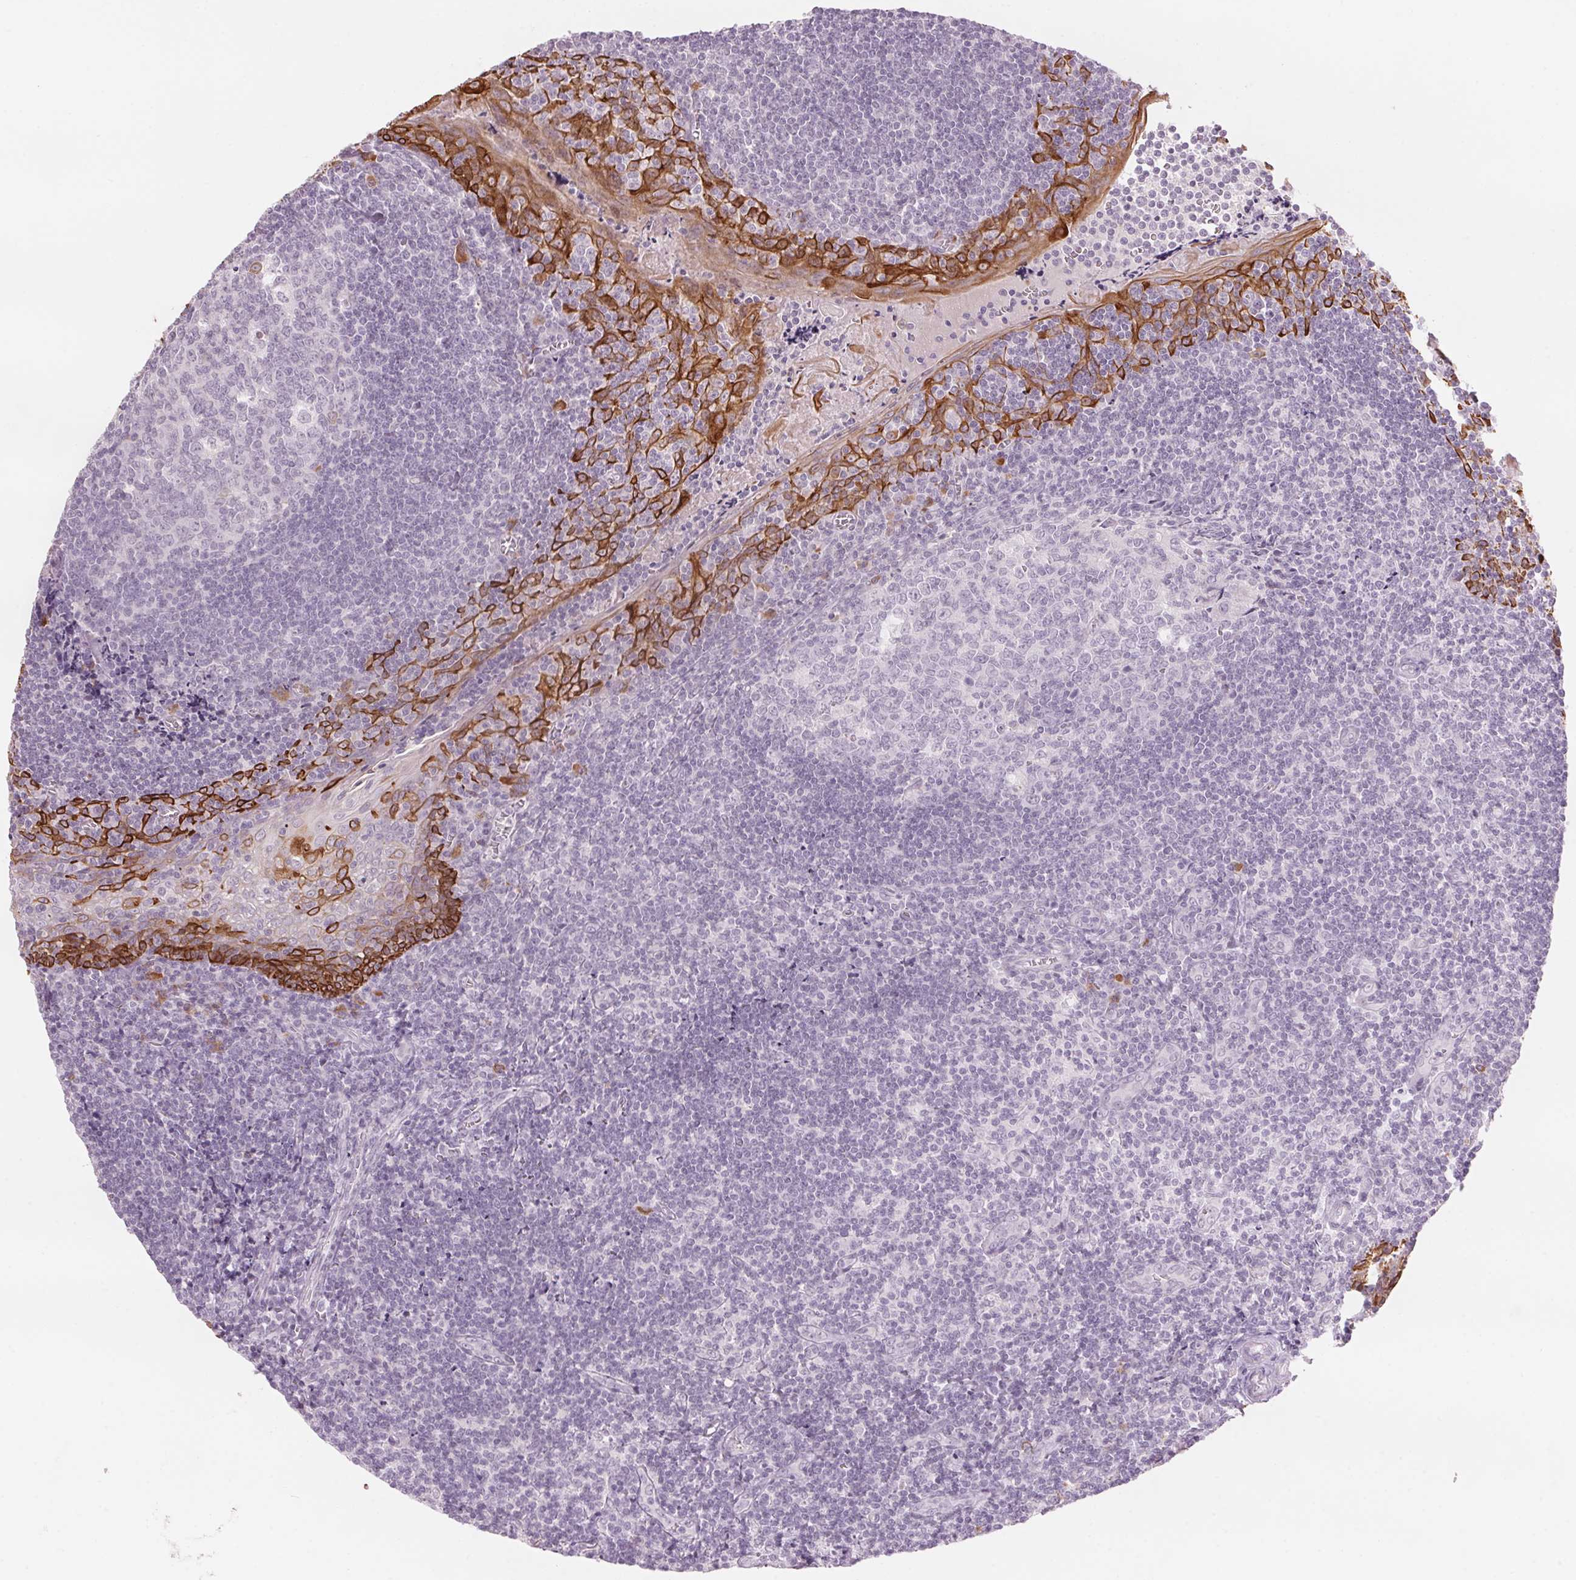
{"staining": {"intensity": "negative", "quantity": "none", "location": "none"}, "tissue": "tonsil", "cell_type": "Germinal center cells", "image_type": "normal", "snomed": [{"axis": "morphology", "description": "Normal tissue, NOS"}, {"axis": "morphology", "description": "Inflammation, NOS"}, {"axis": "topography", "description": "Tonsil"}], "caption": "DAB (3,3'-diaminobenzidine) immunohistochemical staining of benign human tonsil shows no significant expression in germinal center cells.", "gene": "SCTR", "patient": {"sex": "female", "age": 31}}